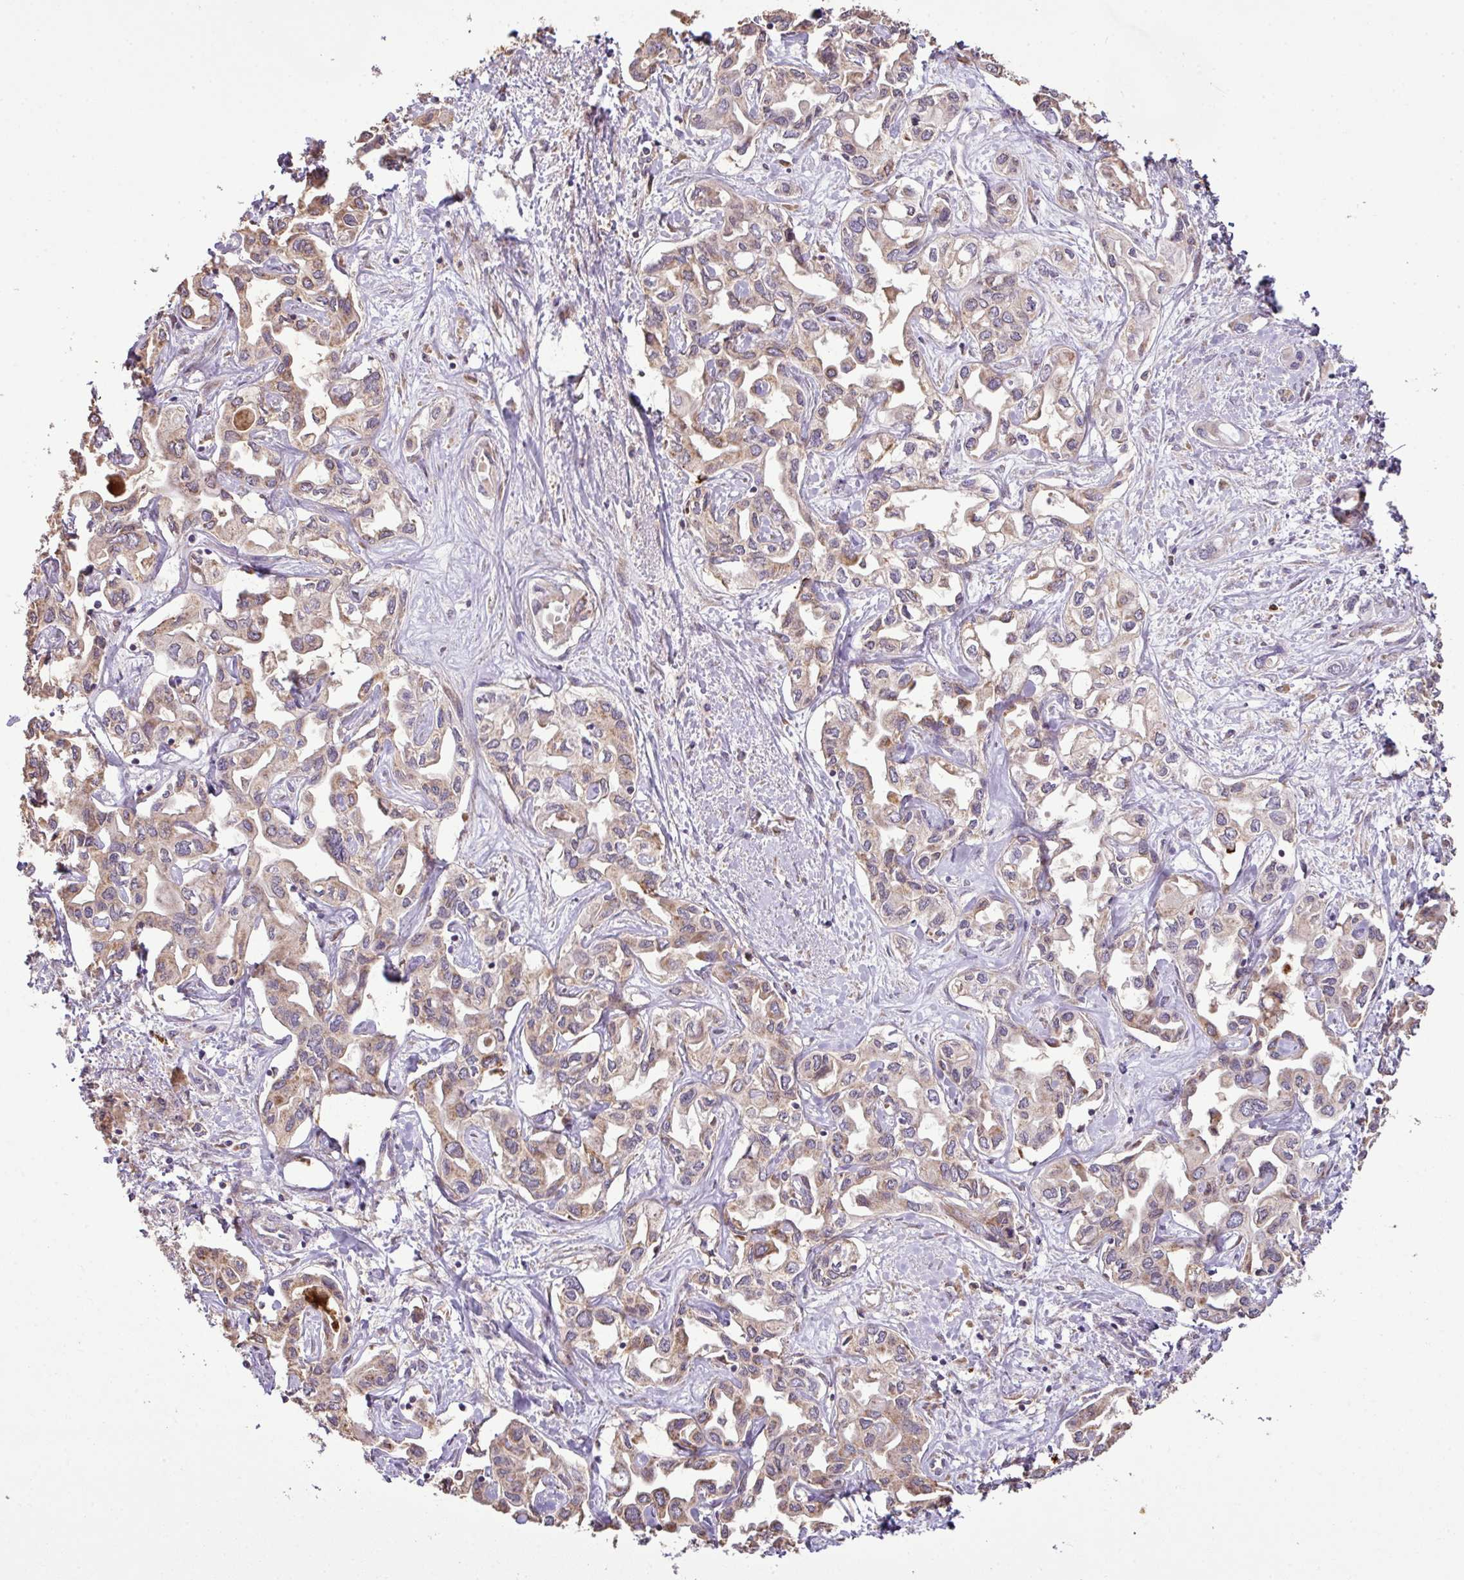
{"staining": {"intensity": "moderate", "quantity": "25%-75%", "location": "cytoplasmic/membranous"}, "tissue": "liver cancer", "cell_type": "Tumor cells", "image_type": "cancer", "snomed": [{"axis": "morphology", "description": "Cholangiocarcinoma"}, {"axis": "topography", "description": "Liver"}], "caption": "Liver cholangiocarcinoma stained for a protein demonstrates moderate cytoplasmic/membranous positivity in tumor cells.", "gene": "SMCO4", "patient": {"sex": "female", "age": 64}}